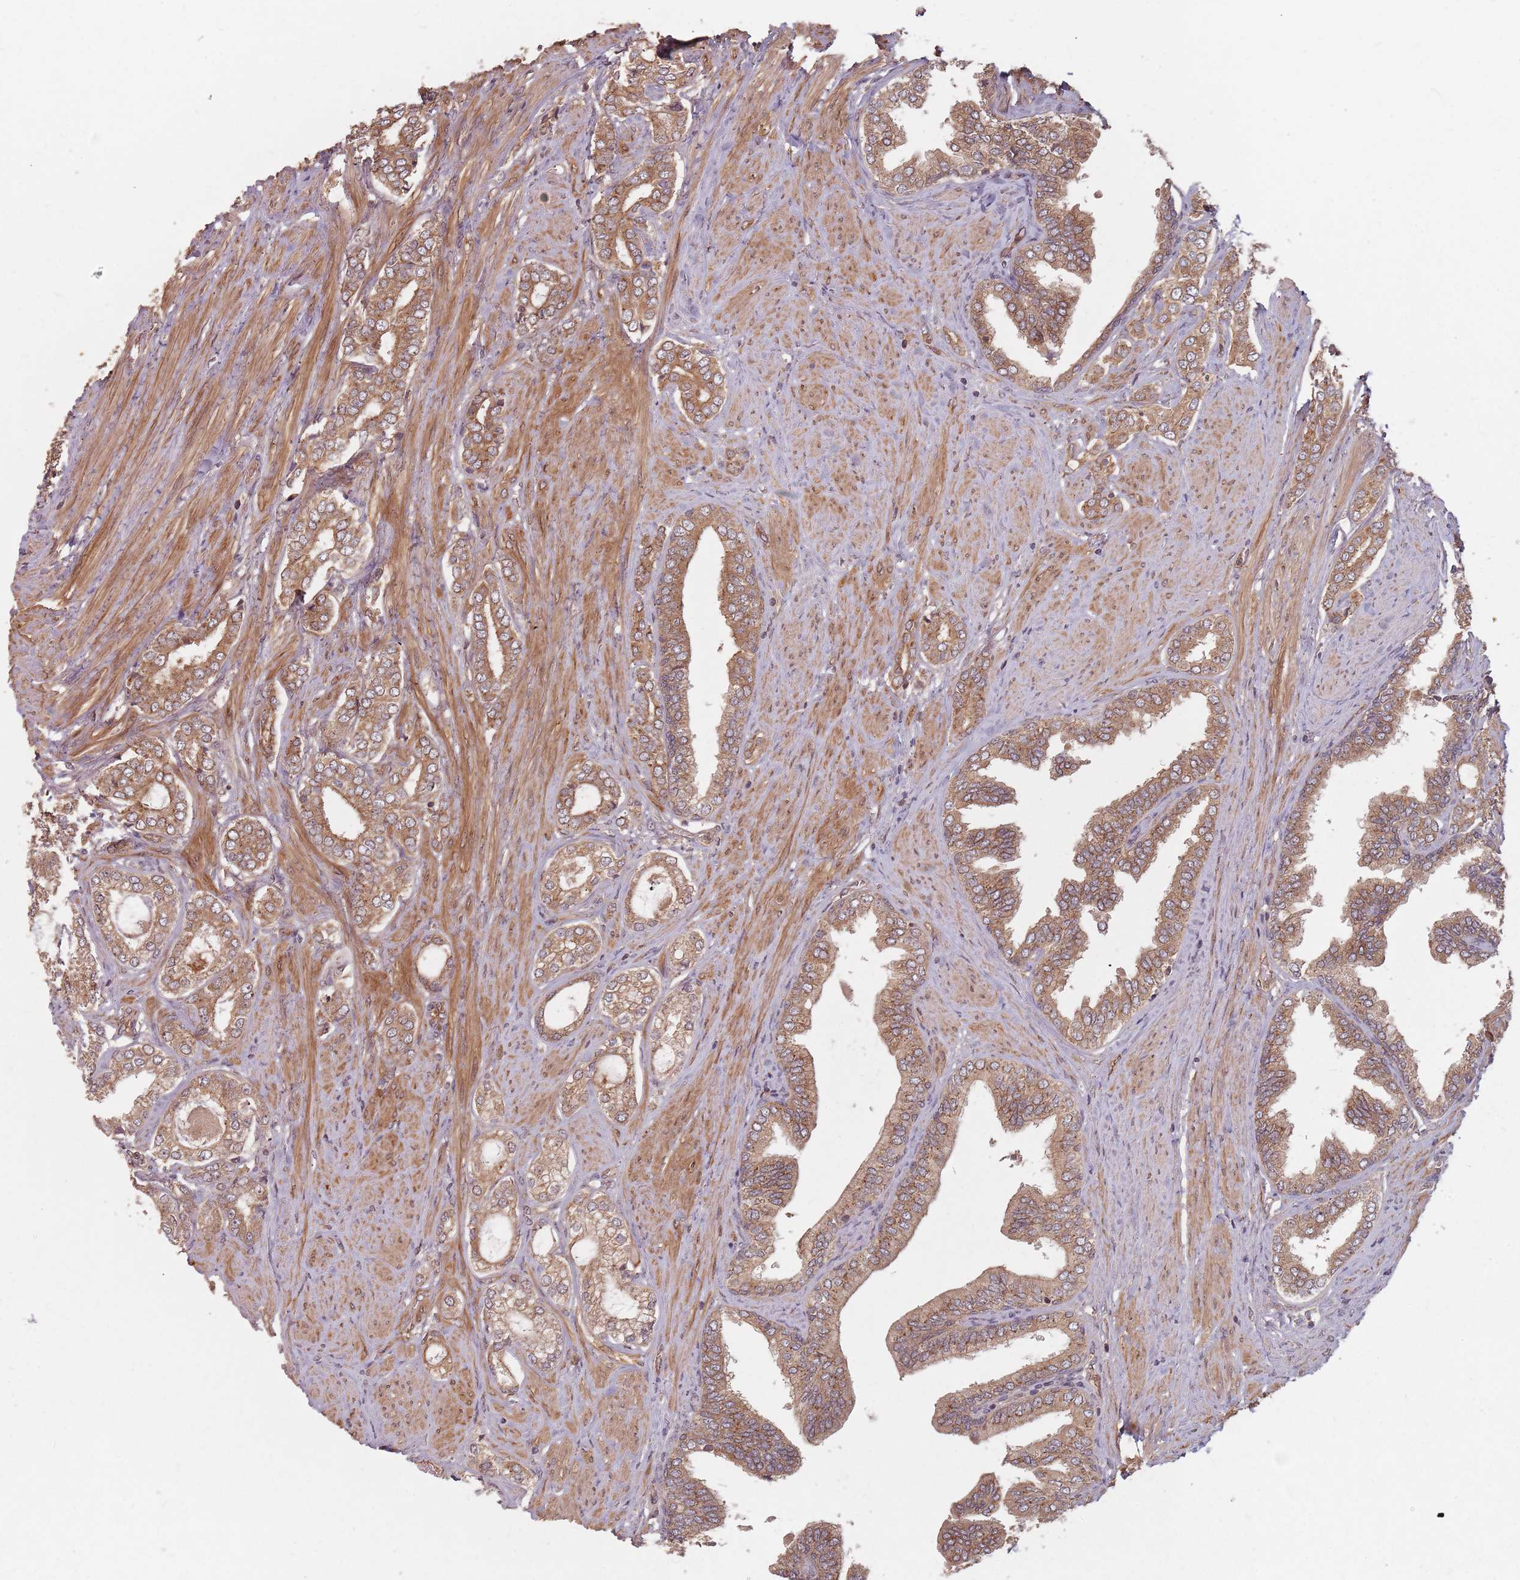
{"staining": {"intensity": "moderate", "quantity": ">75%", "location": "cytoplasmic/membranous"}, "tissue": "prostate cancer", "cell_type": "Tumor cells", "image_type": "cancer", "snomed": [{"axis": "morphology", "description": "Adenocarcinoma, High grade"}, {"axis": "topography", "description": "Prostate"}], "caption": "Immunohistochemistry (DAB) staining of human prostate cancer (high-grade adenocarcinoma) reveals moderate cytoplasmic/membranous protein expression in about >75% of tumor cells.", "gene": "C3orf14", "patient": {"sex": "male", "age": 71}}